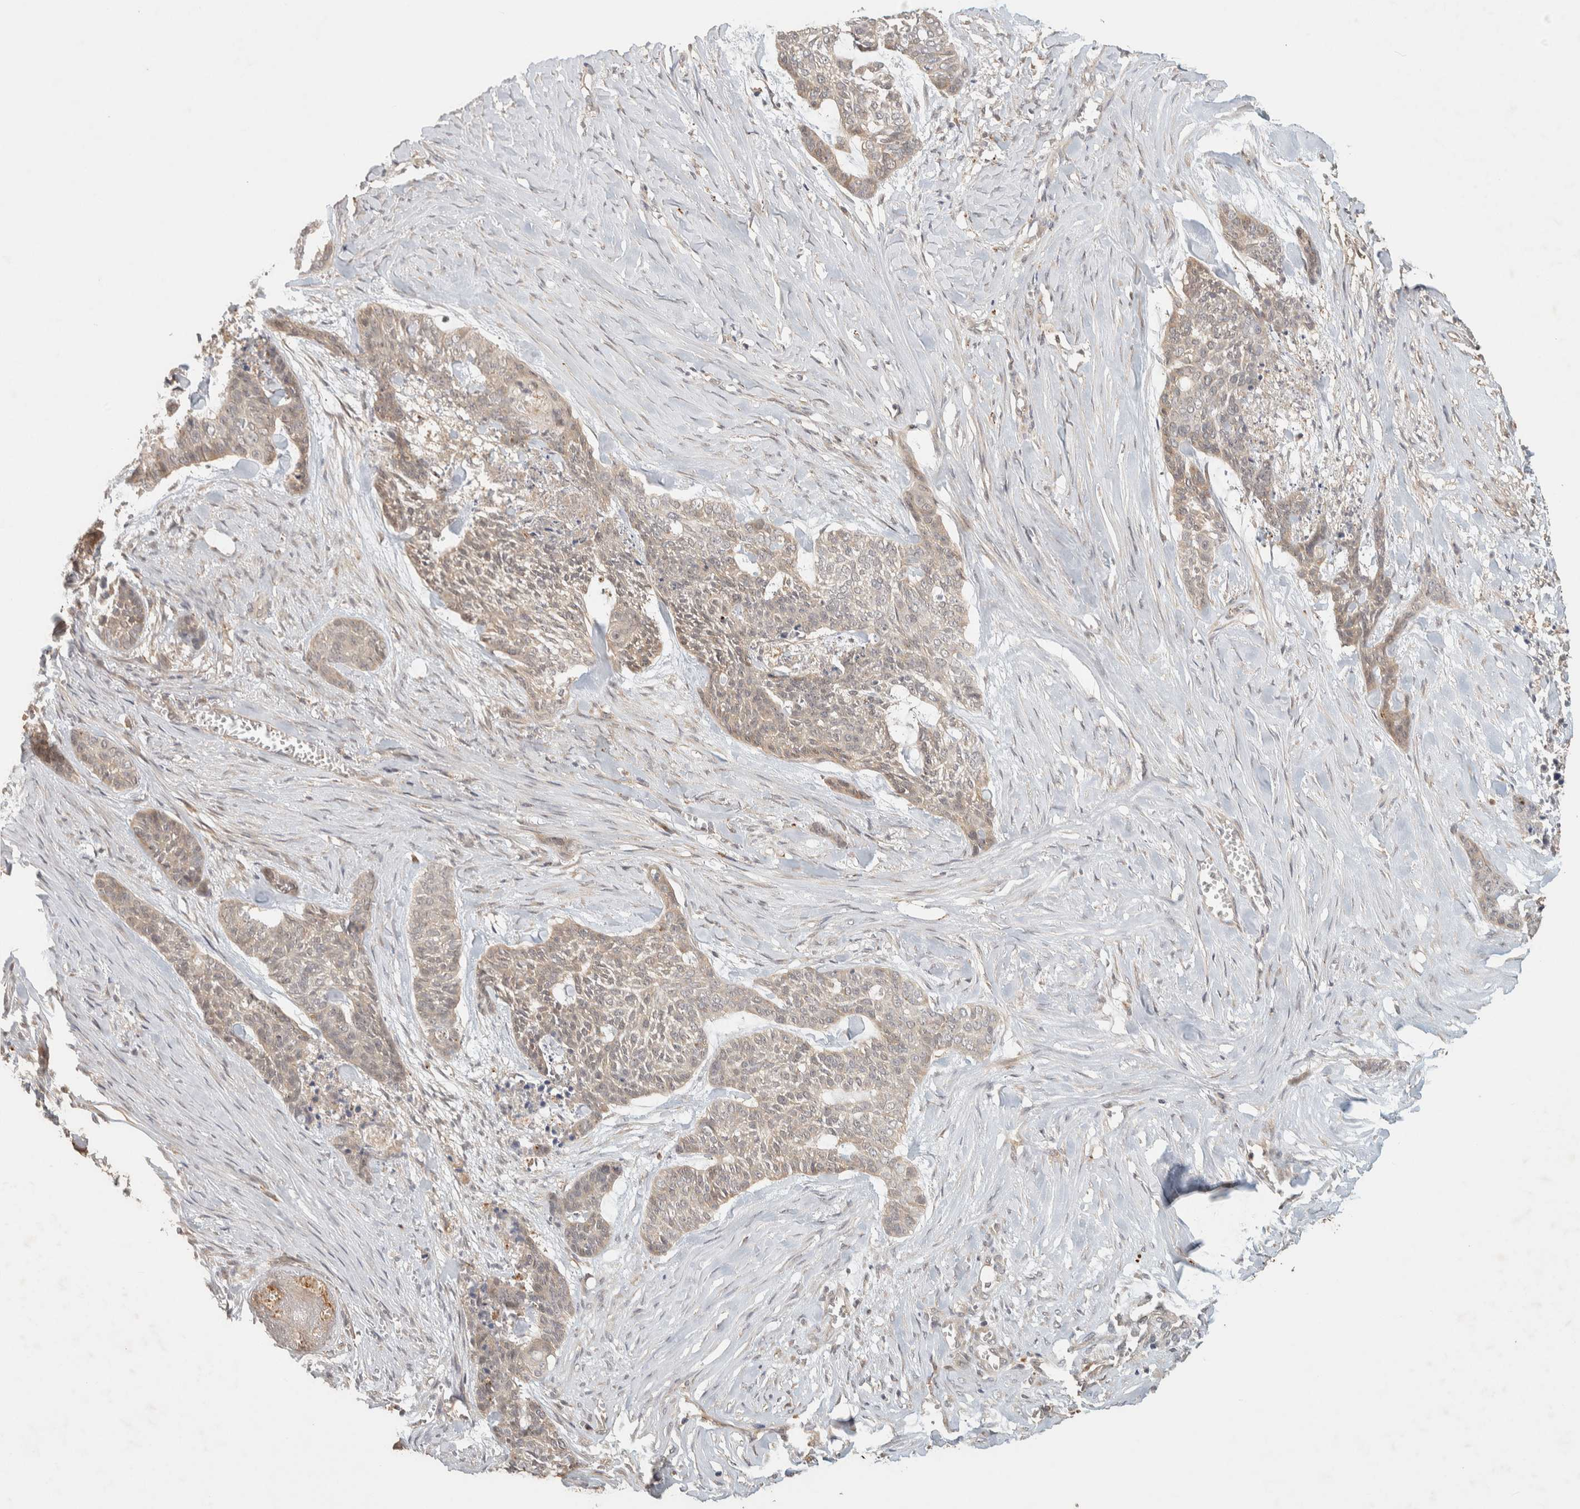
{"staining": {"intensity": "negative", "quantity": "none", "location": "none"}, "tissue": "skin cancer", "cell_type": "Tumor cells", "image_type": "cancer", "snomed": [{"axis": "morphology", "description": "Basal cell carcinoma"}, {"axis": "topography", "description": "Skin"}], "caption": "DAB (3,3'-diaminobenzidine) immunohistochemical staining of human skin basal cell carcinoma exhibits no significant positivity in tumor cells. Nuclei are stained in blue.", "gene": "ITPA", "patient": {"sex": "female", "age": 64}}